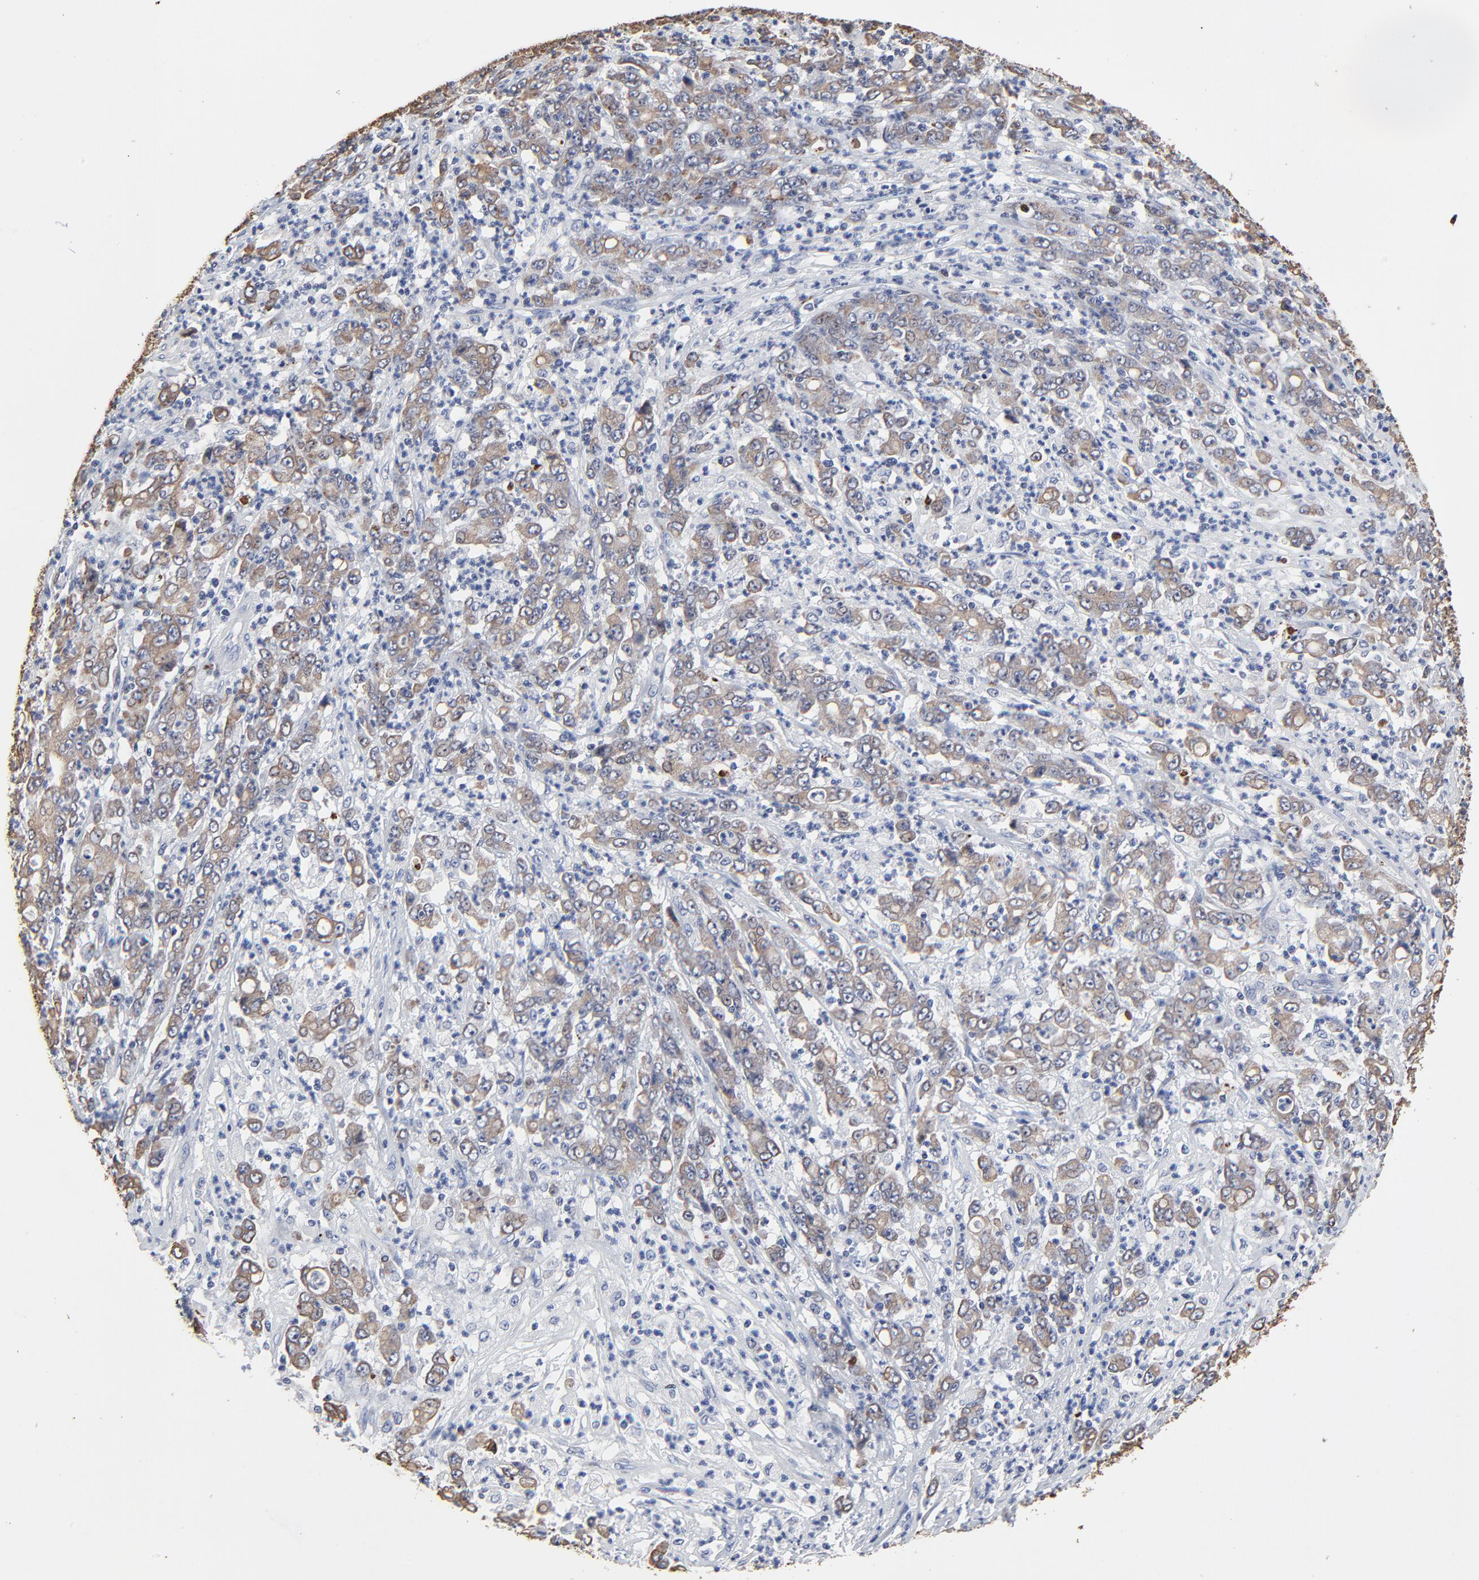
{"staining": {"intensity": "weak", "quantity": ">75%", "location": "cytoplasmic/membranous"}, "tissue": "stomach cancer", "cell_type": "Tumor cells", "image_type": "cancer", "snomed": [{"axis": "morphology", "description": "Adenocarcinoma, NOS"}, {"axis": "topography", "description": "Stomach, lower"}], "caption": "The immunohistochemical stain labels weak cytoplasmic/membranous positivity in tumor cells of stomach cancer tissue.", "gene": "LNX1", "patient": {"sex": "female", "age": 71}}